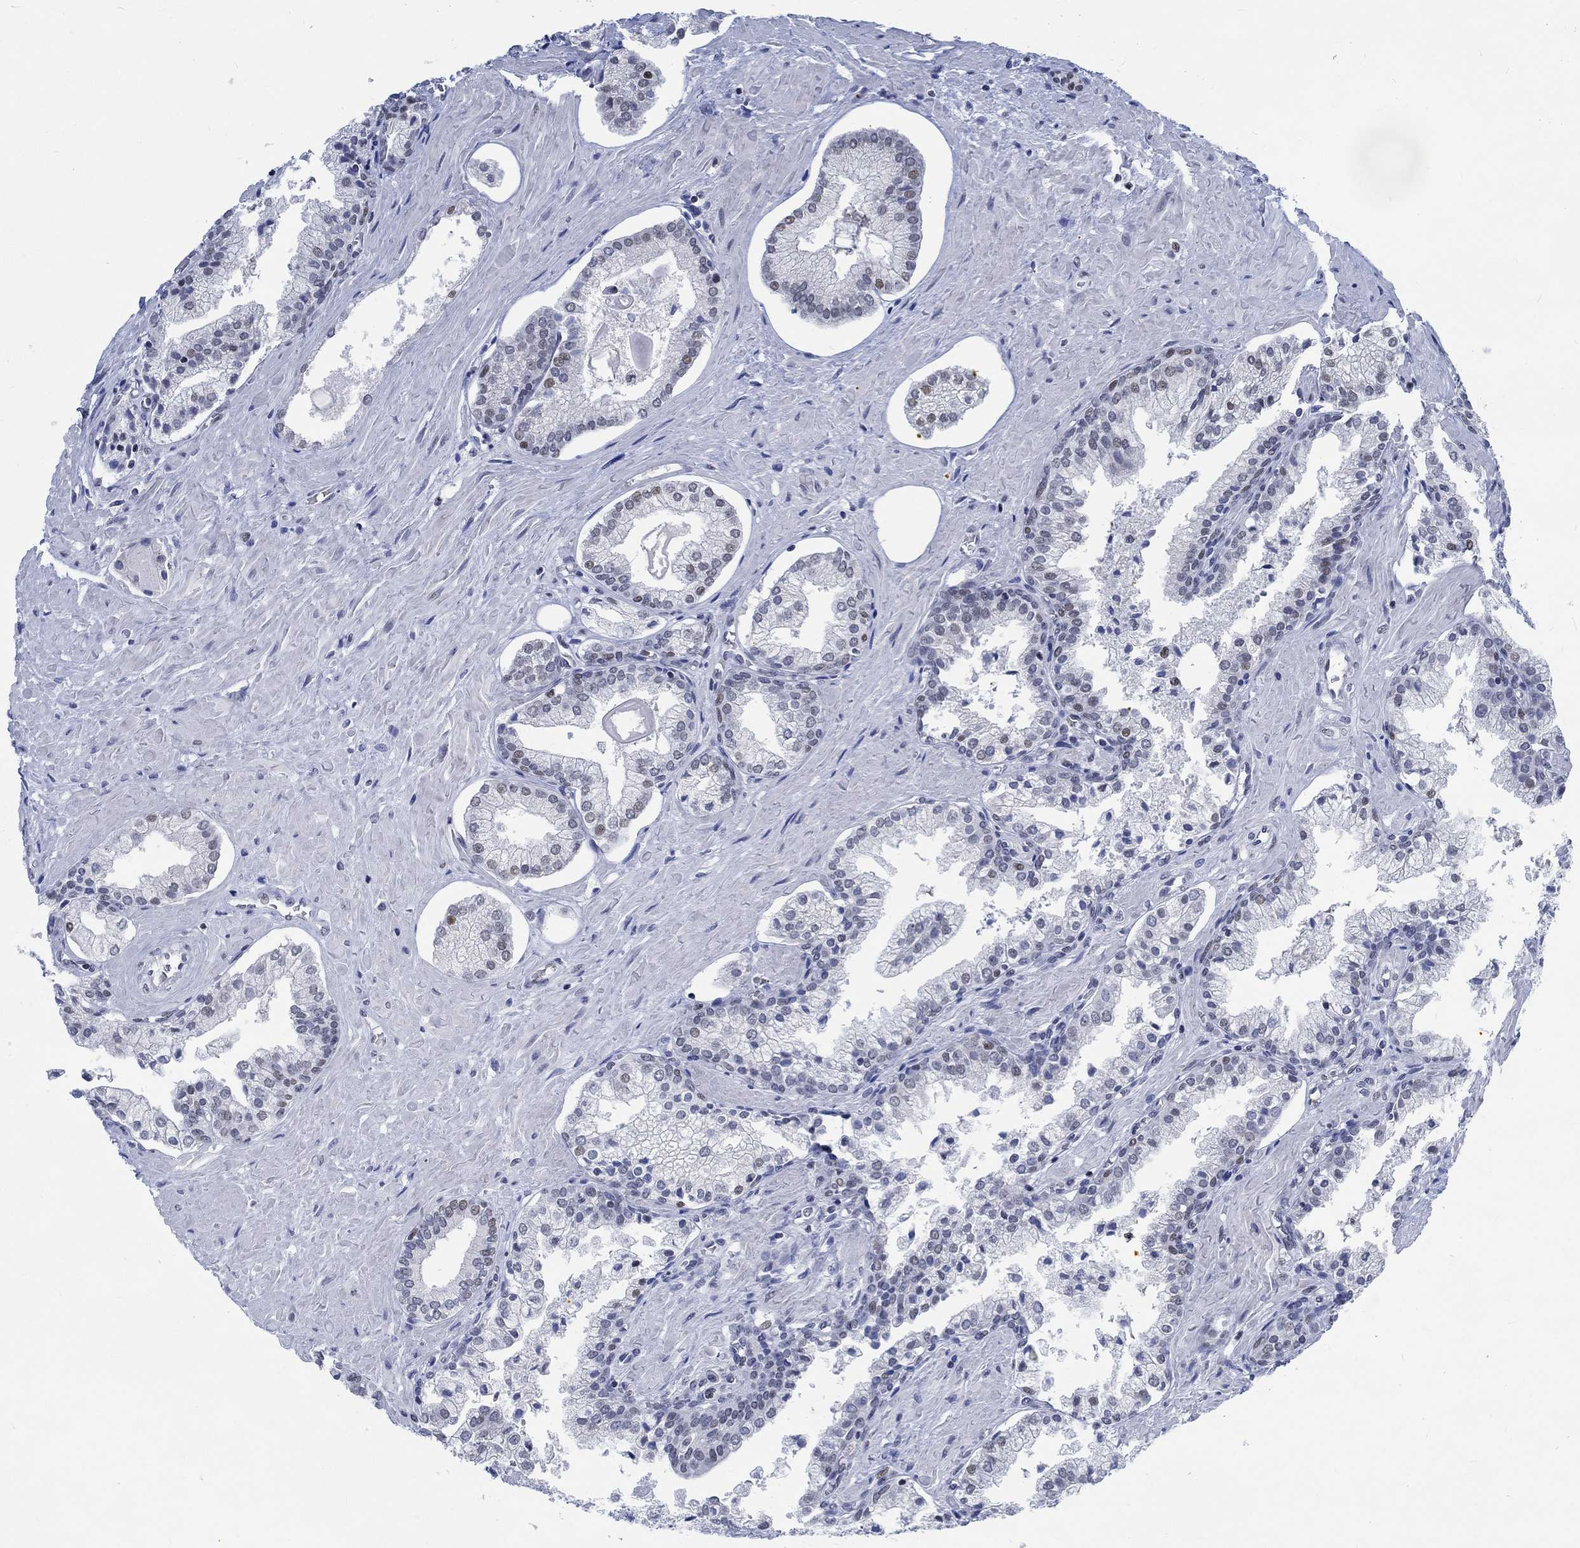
{"staining": {"intensity": "negative", "quantity": "none", "location": "none"}, "tissue": "prostate cancer", "cell_type": "Tumor cells", "image_type": "cancer", "snomed": [{"axis": "morphology", "description": "Adenocarcinoma, NOS"}, {"axis": "topography", "description": "Prostate and seminal vesicle, NOS"}, {"axis": "topography", "description": "Prostate"}], "caption": "Prostate cancer (adenocarcinoma) was stained to show a protein in brown. There is no significant staining in tumor cells.", "gene": "KCNH8", "patient": {"sex": "male", "age": 44}}